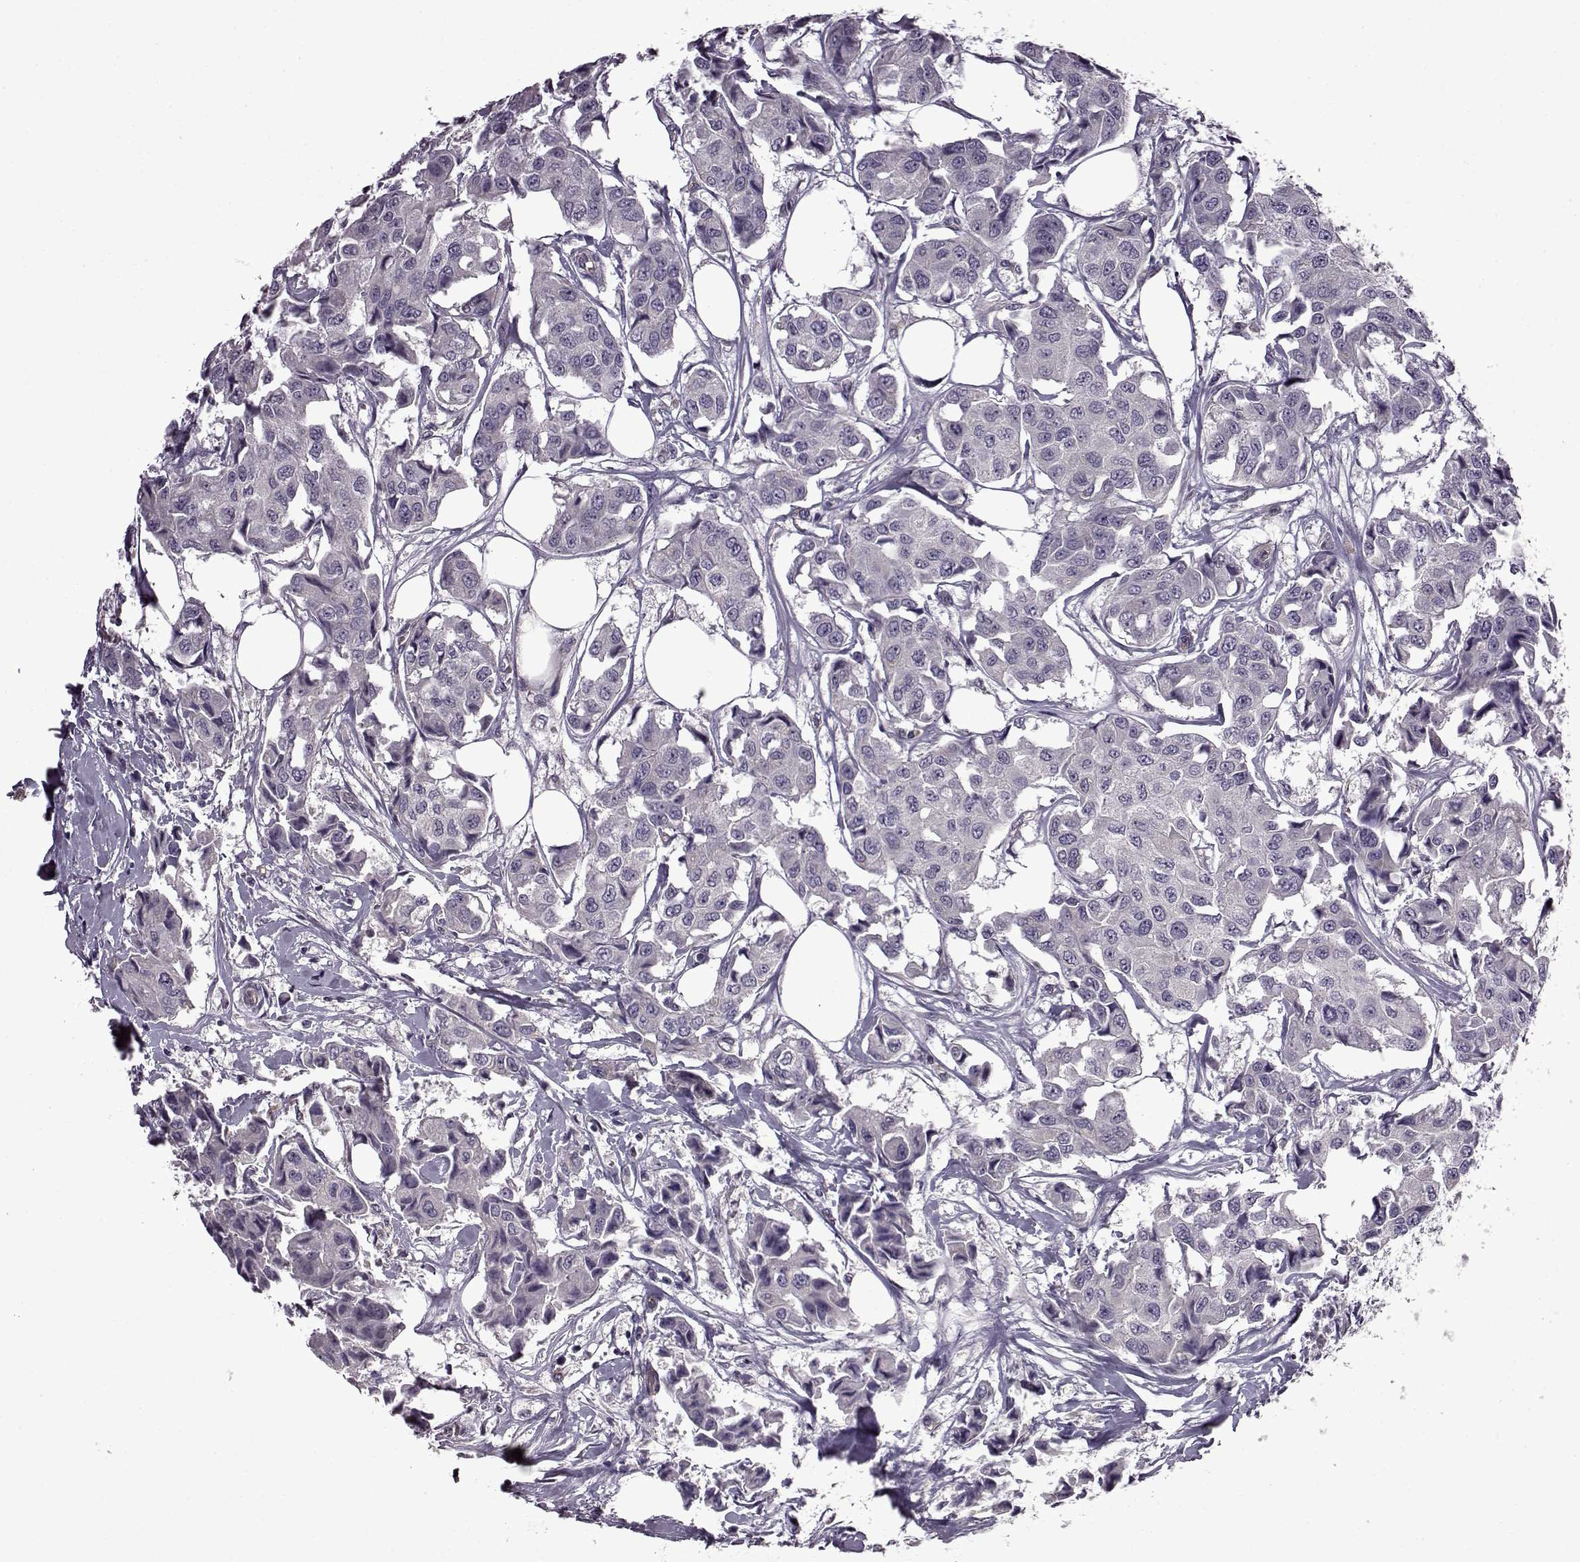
{"staining": {"intensity": "negative", "quantity": "none", "location": "none"}, "tissue": "breast cancer", "cell_type": "Tumor cells", "image_type": "cancer", "snomed": [{"axis": "morphology", "description": "Duct carcinoma"}, {"axis": "topography", "description": "Breast"}, {"axis": "topography", "description": "Lymph node"}], "caption": "Tumor cells are negative for brown protein staining in breast cancer (intraductal carcinoma).", "gene": "EDDM3B", "patient": {"sex": "female", "age": 80}}